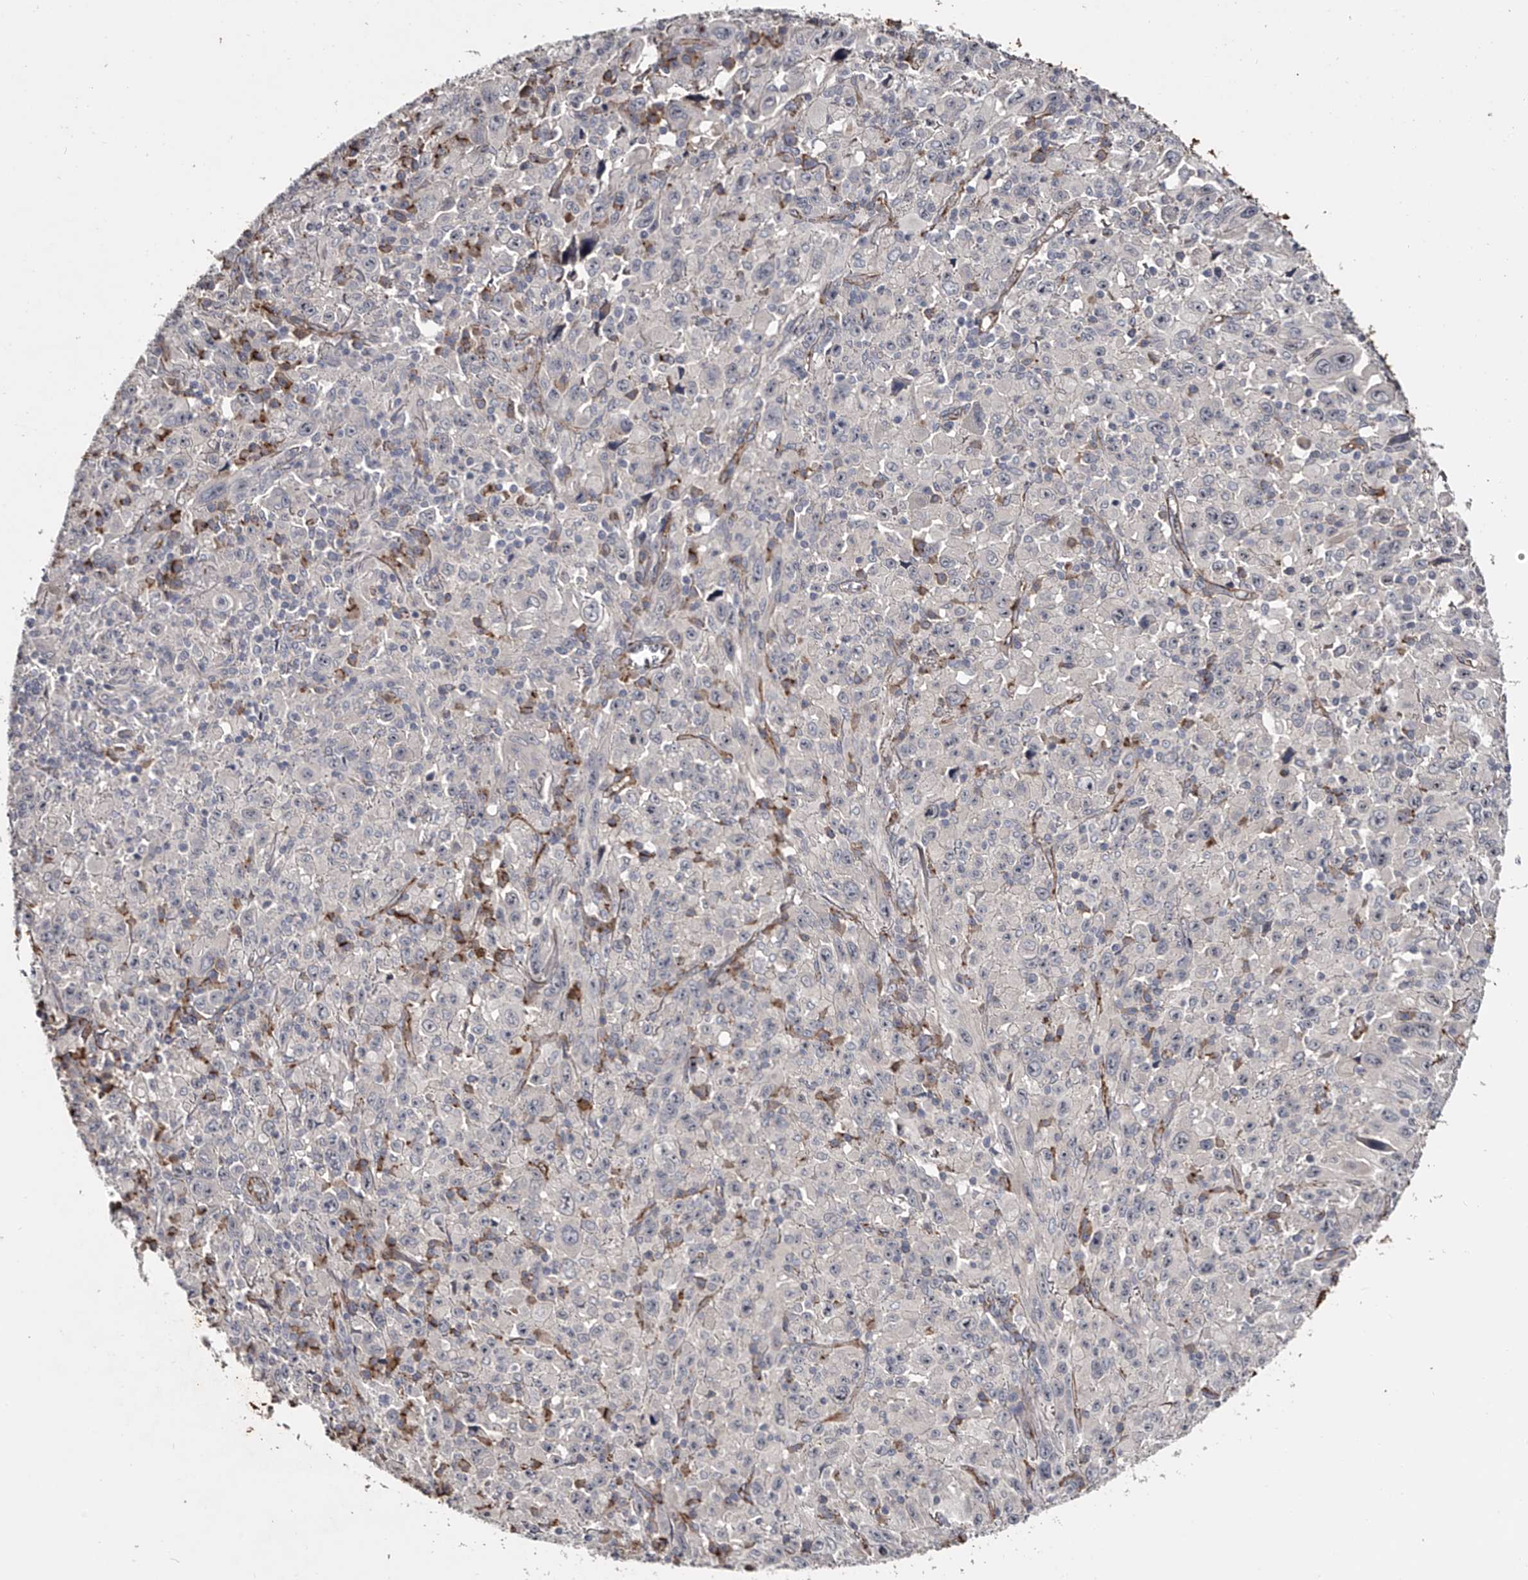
{"staining": {"intensity": "negative", "quantity": "none", "location": "none"}, "tissue": "melanoma", "cell_type": "Tumor cells", "image_type": "cancer", "snomed": [{"axis": "morphology", "description": "Malignant melanoma, Metastatic site"}, {"axis": "topography", "description": "Skin"}], "caption": "High magnification brightfield microscopy of malignant melanoma (metastatic site) stained with DAB (brown) and counterstained with hematoxylin (blue): tumor cells show no significant staining.", "gene": "MDN1", "patient": {"sex": "female", "age": 56}}